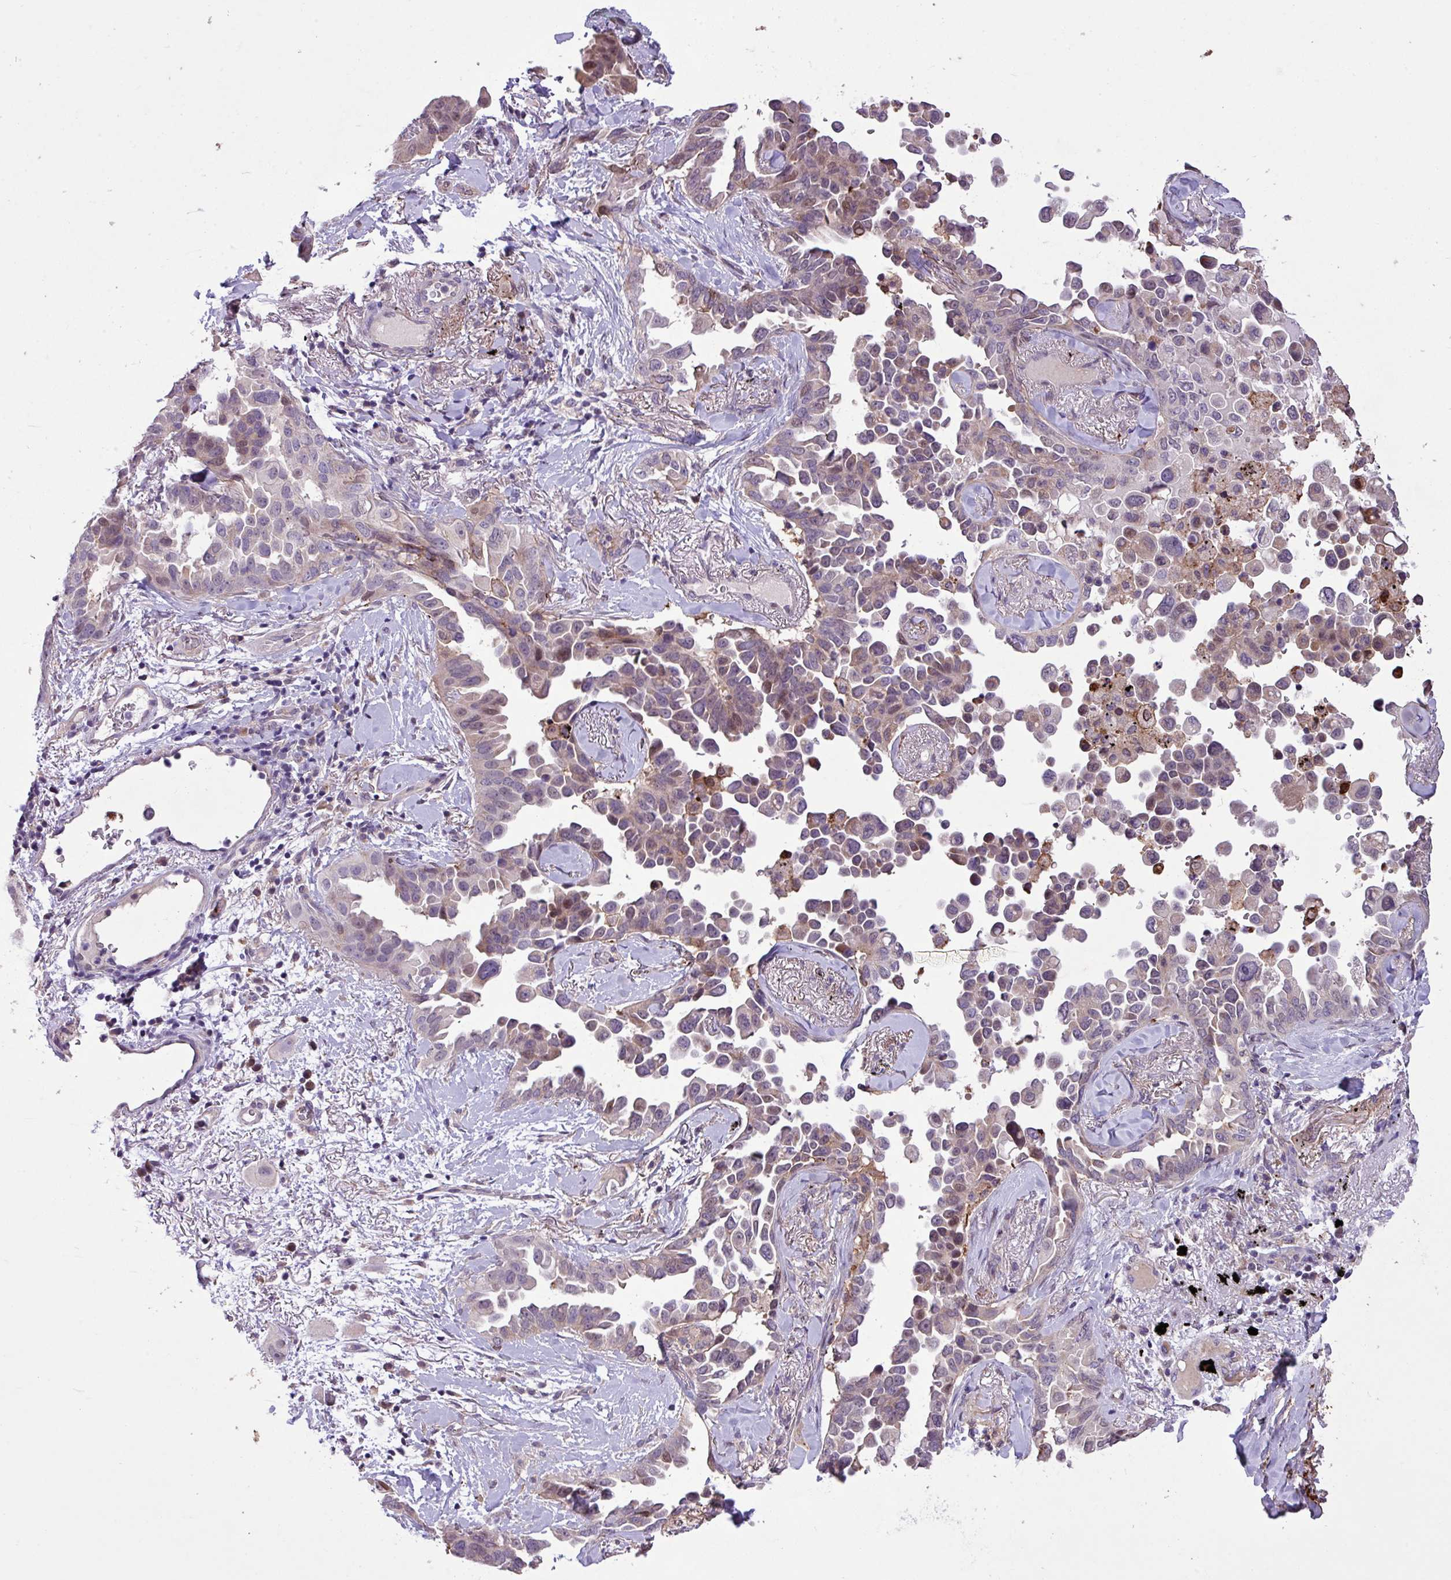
{"staining": {"intensity": "weak", "quantity": "25%-75%", "location": "cytoplasmic/membranous"}, "tissue": "lung cancer", "cell_type": "Tumor cells", "image_type": "cancer", "snomed": [{"axis": "morphology", "description": "Adenocarcinoma, NOS"}, {"axis": "topography", "description": "Lung"}], "caption": "Lung cancer stained with a protein marker displays weak staining in tumor cells.", "gene": "RPP25L", "patient": {"sex": "female", "age": 67}}